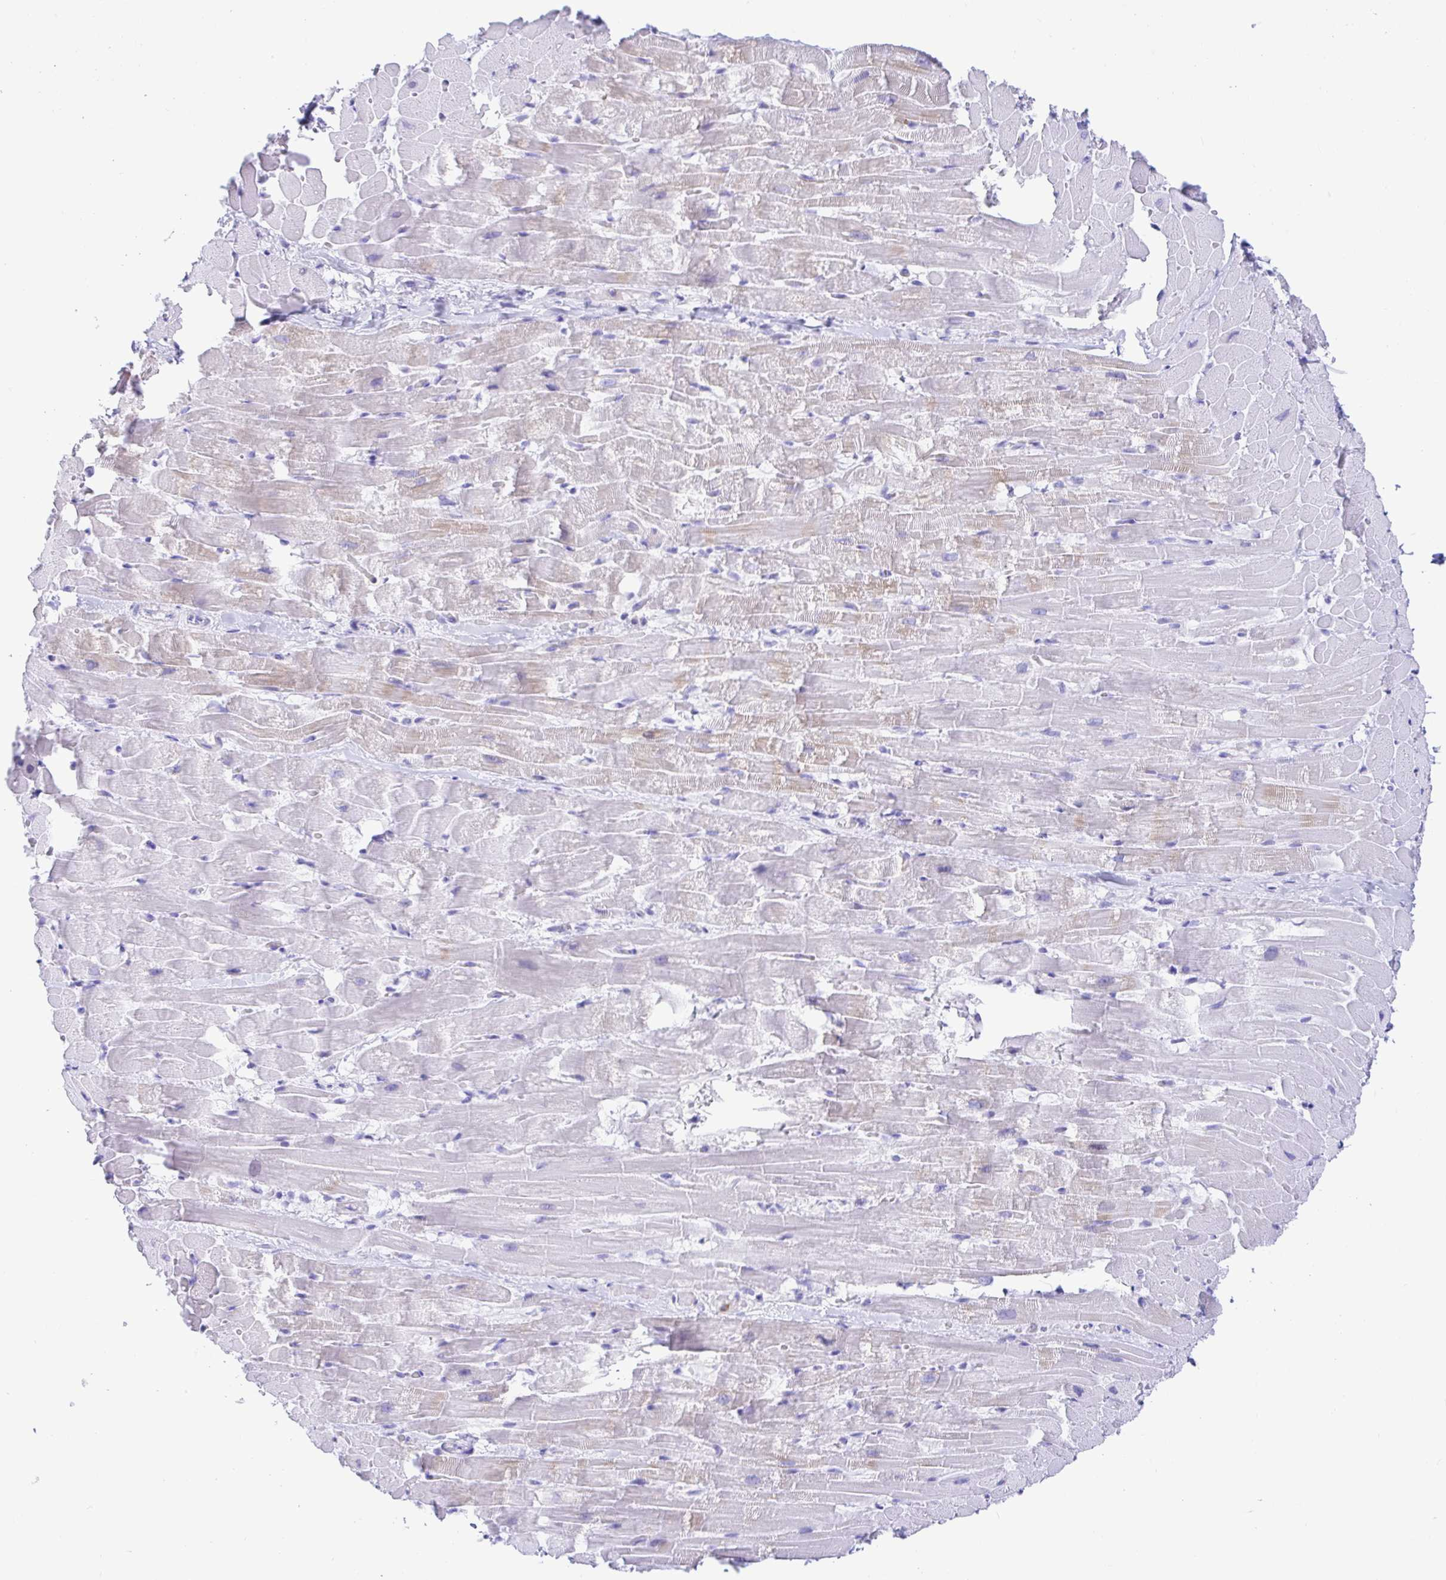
{"staining": {"intensity": "weak", "quantity": "<25%", "location": "cytoplasmic/membranous"}, "tissue": "heart muscle", "cell_type": "Cardiomyocytes", "image_type": "normal", "snomed": [{"axis": "morphology", "description": "Normal tissue, NOS"}, {"axis": "topography", "description": "Heart"}], "caption": "Immunohistochemistry of normal human heart muscle demonstrates no expression in cardiomyocytes.", "gene": "CD5", "patient": {"sex": "male", "age": 37}}